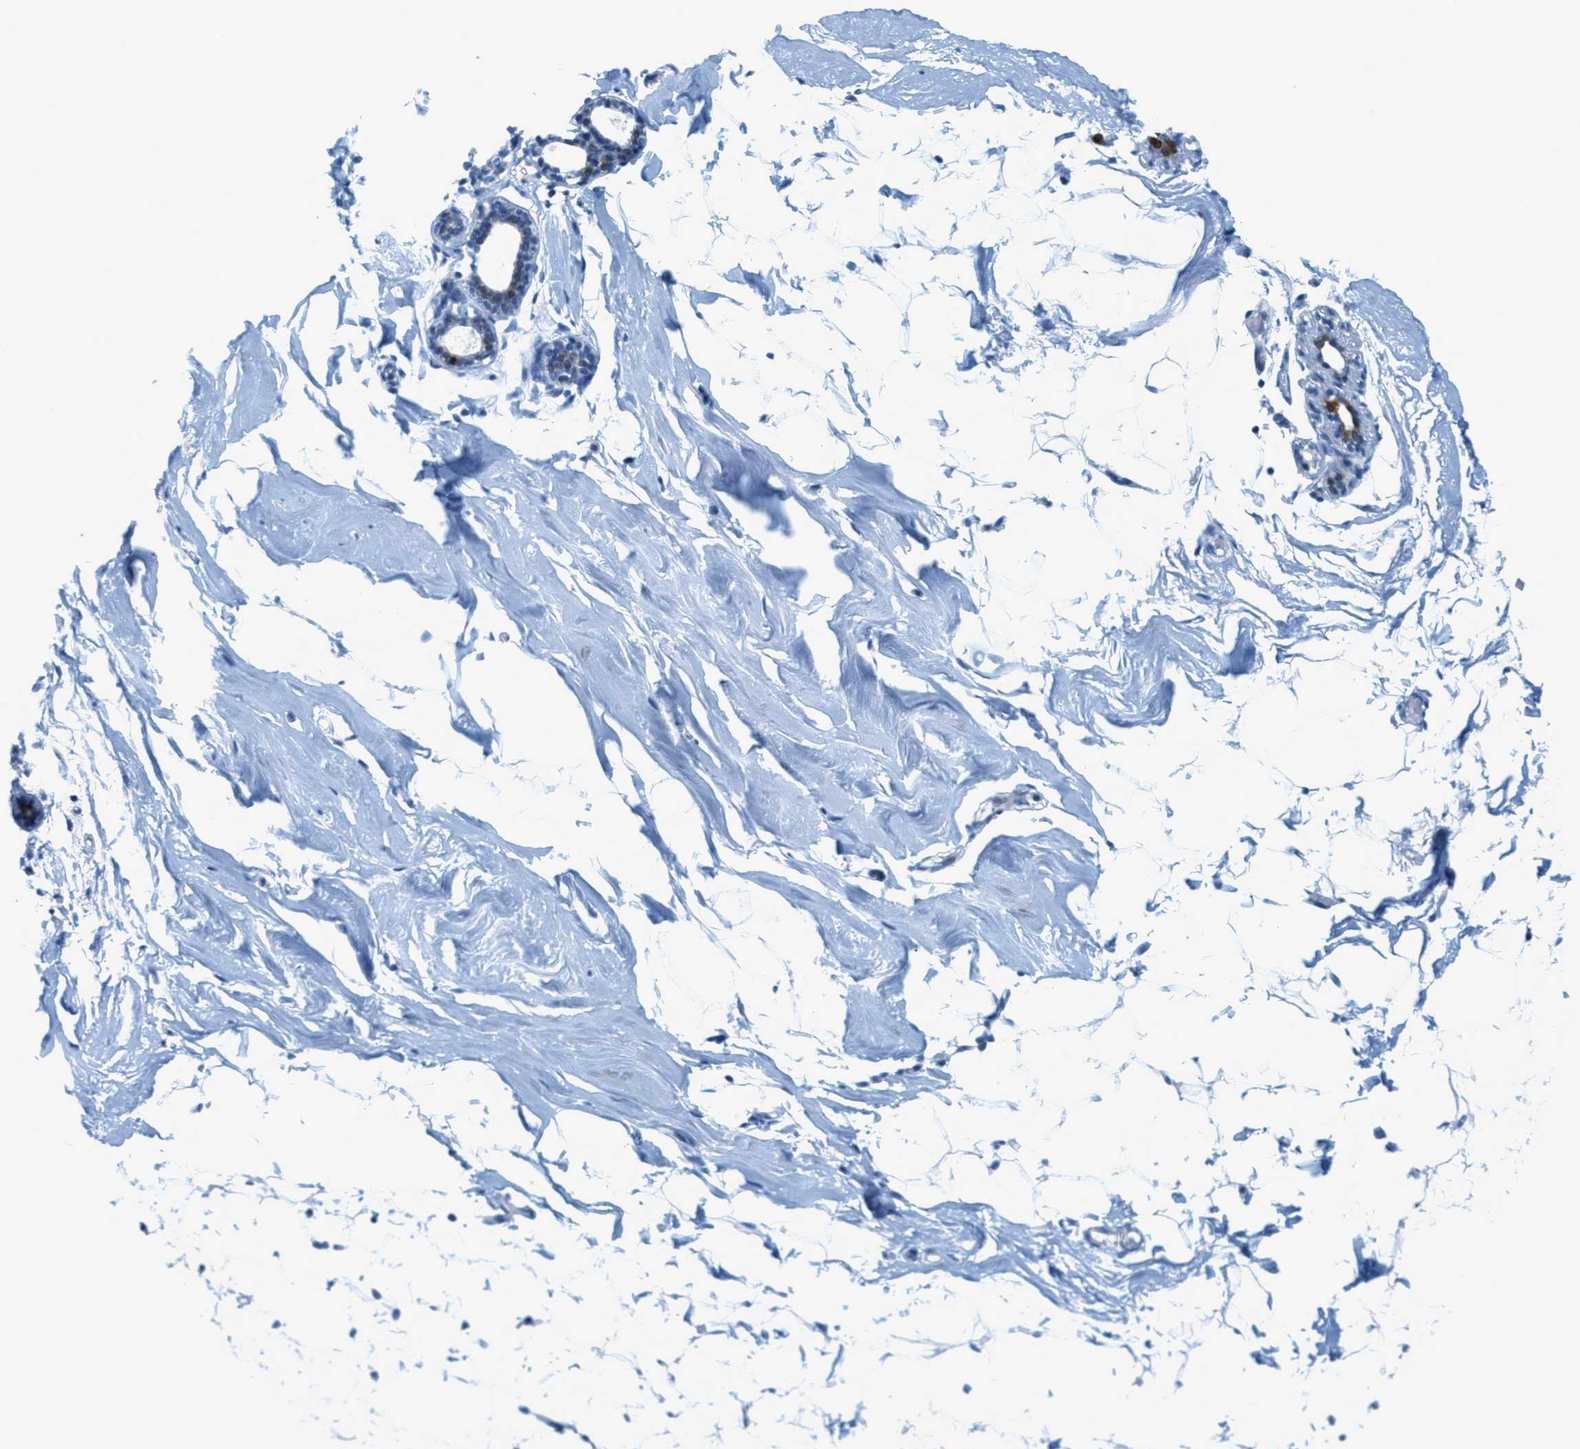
{"staining": {"intensity": "negative", "quantity": "none", "location": "none"}, "tissue": "adipose tissue", "cell_type": "Adipocytes", "image_type": "normal", "snomed": [{"axis": "morphology", "description": "Normal tissue, NOS"}, {"axis": "topography", "description": "Breast"}, {"axis": "topography", "description": "Soft tissue"}], "caption": "This is a photomicrograph of immunohistochemistry staining of normal adipose tissue, which shows no staining in adipocytes. (Stains: DAB immunohistochemistry with hematoxylin counter stain, Microscopy: brightfield microscopy at high magnification).", "gene": "CYP4X1", "patient": {"sex": "female", "age": 75}}